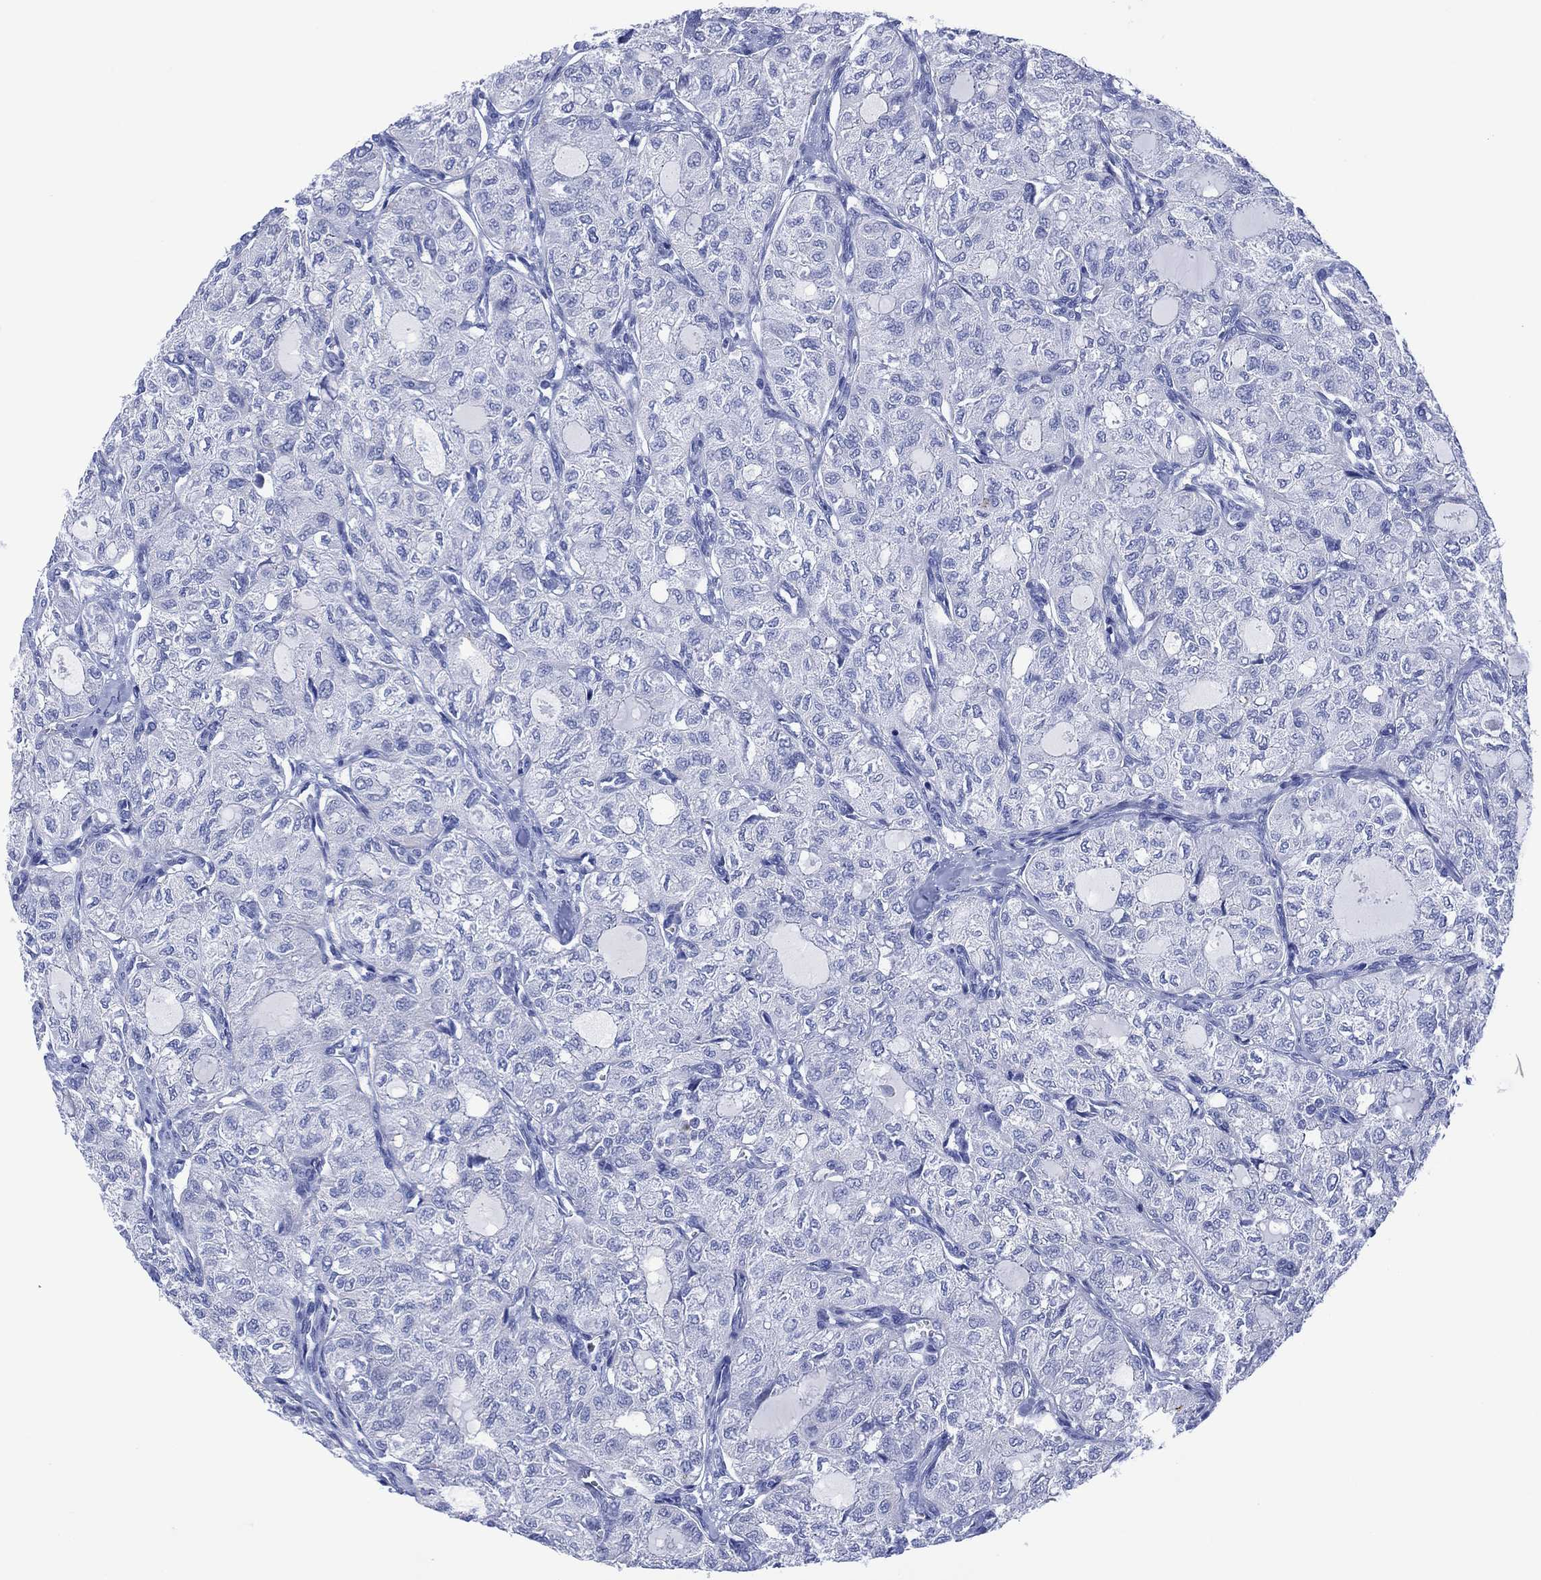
{"staining": {"intensity": "negative", "quantity": "none", "location": "none"}, "tissue": "thyroid cancer", "cell_type": "Tumor cells", "image_type": "cancer", "snomed": [{"axis": "morphology", "description": "Follicular adenoma carcinoma, NOS"}, {"axis": "topography", "description": "Thyroid gland"}], "caption": "IHC of human follicular adenoma carcinoma (thyroid) displays no positivity in tumor cells.", "gene": "DPP4", "patient": {"sex": "male", "age": 75}}